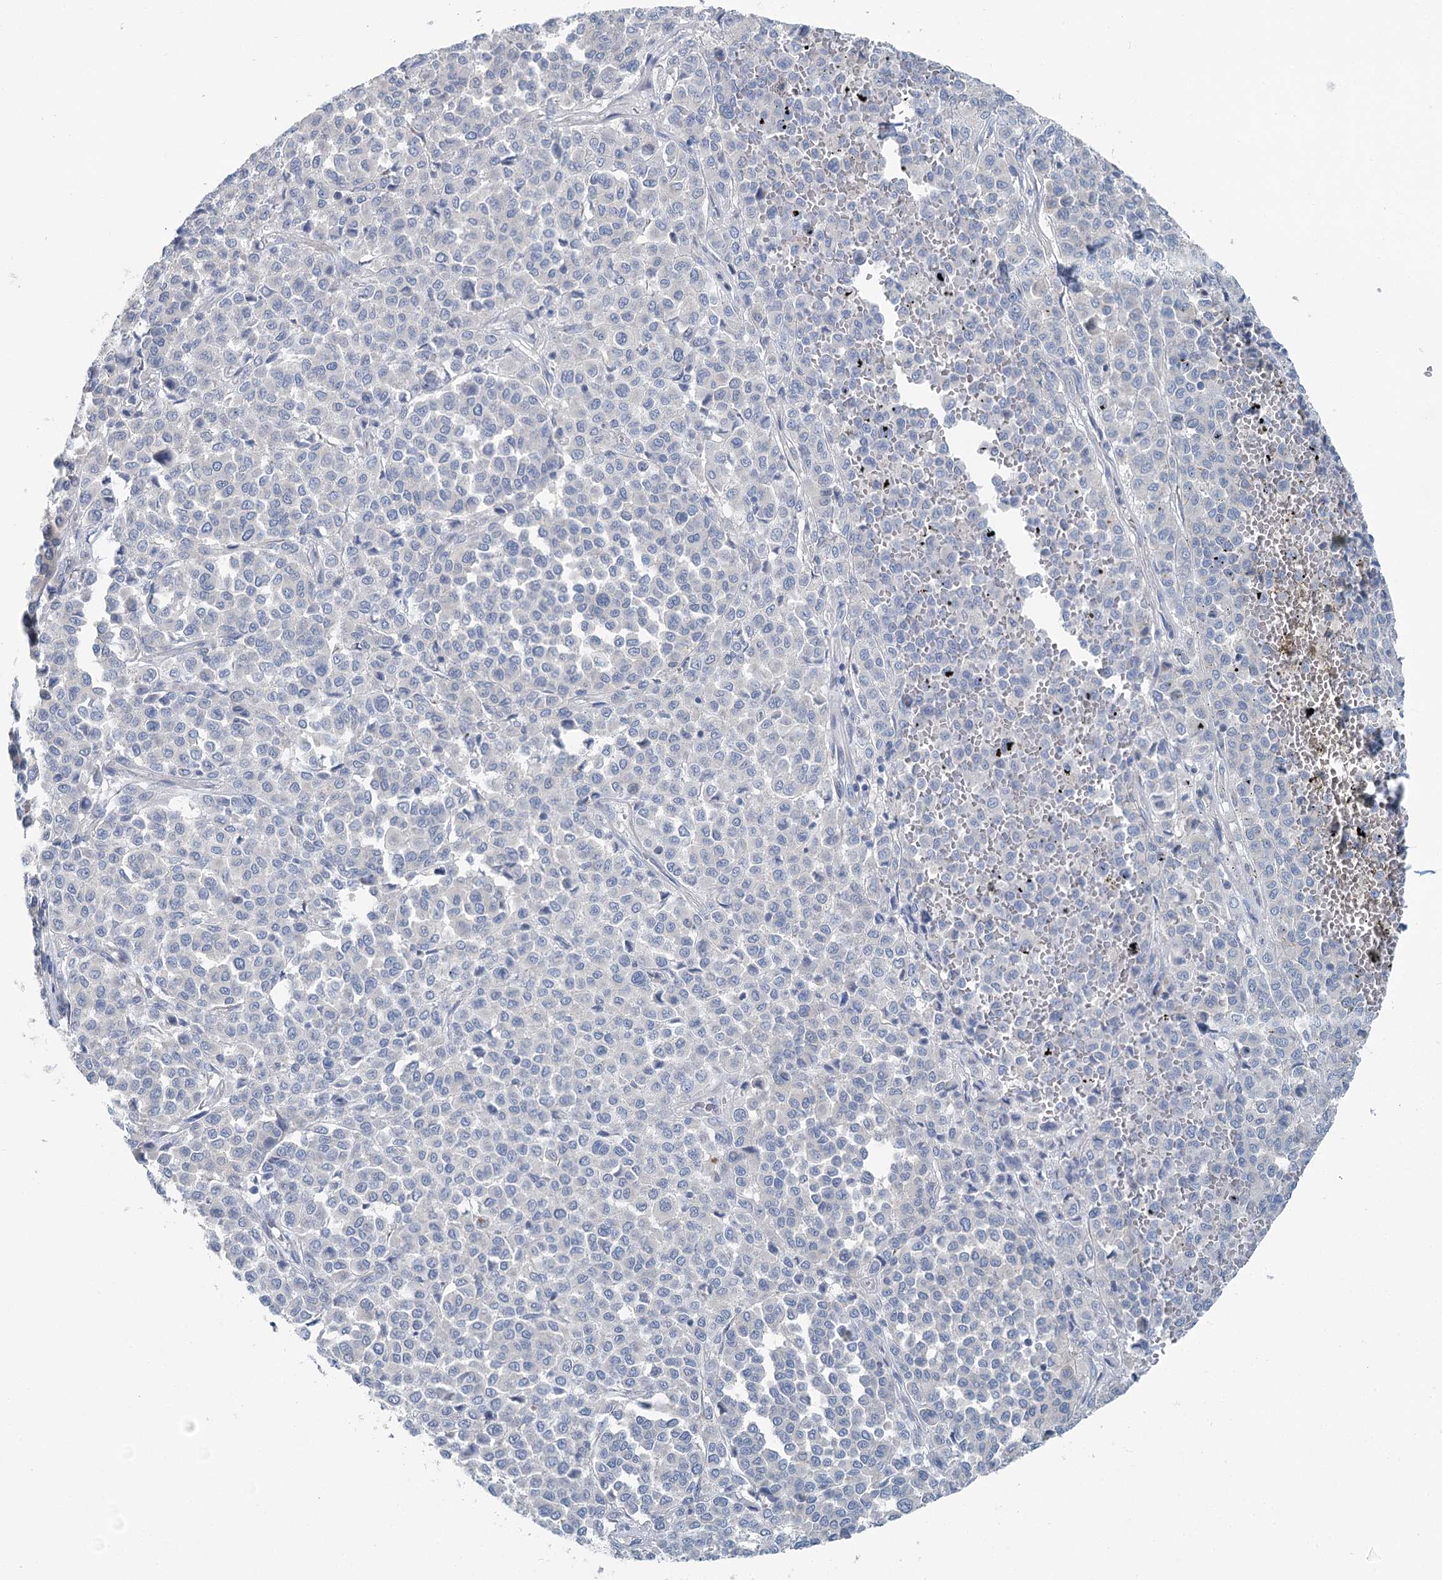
{"staining": {"intensity": "negative", "quantity": "none", "location": "none"}, "tissue": "melanoma", "cell_type": "Tumor cells", "image_type": "cancer", "snomed": [{"axis": "morphology", "description": "Malignant melanoma, Metastatic site"}, {"axis": "topography", "description": "Pancreas"}], "caption": "Malignant melanoma (metastatic site) was stained to show a protein in brown. There is no significant positivity in tumor cells. (IHC, brightfield microscopy, high magnification).", "gene": "MARK2", "patient": {"sex": "female", "age": 30}}